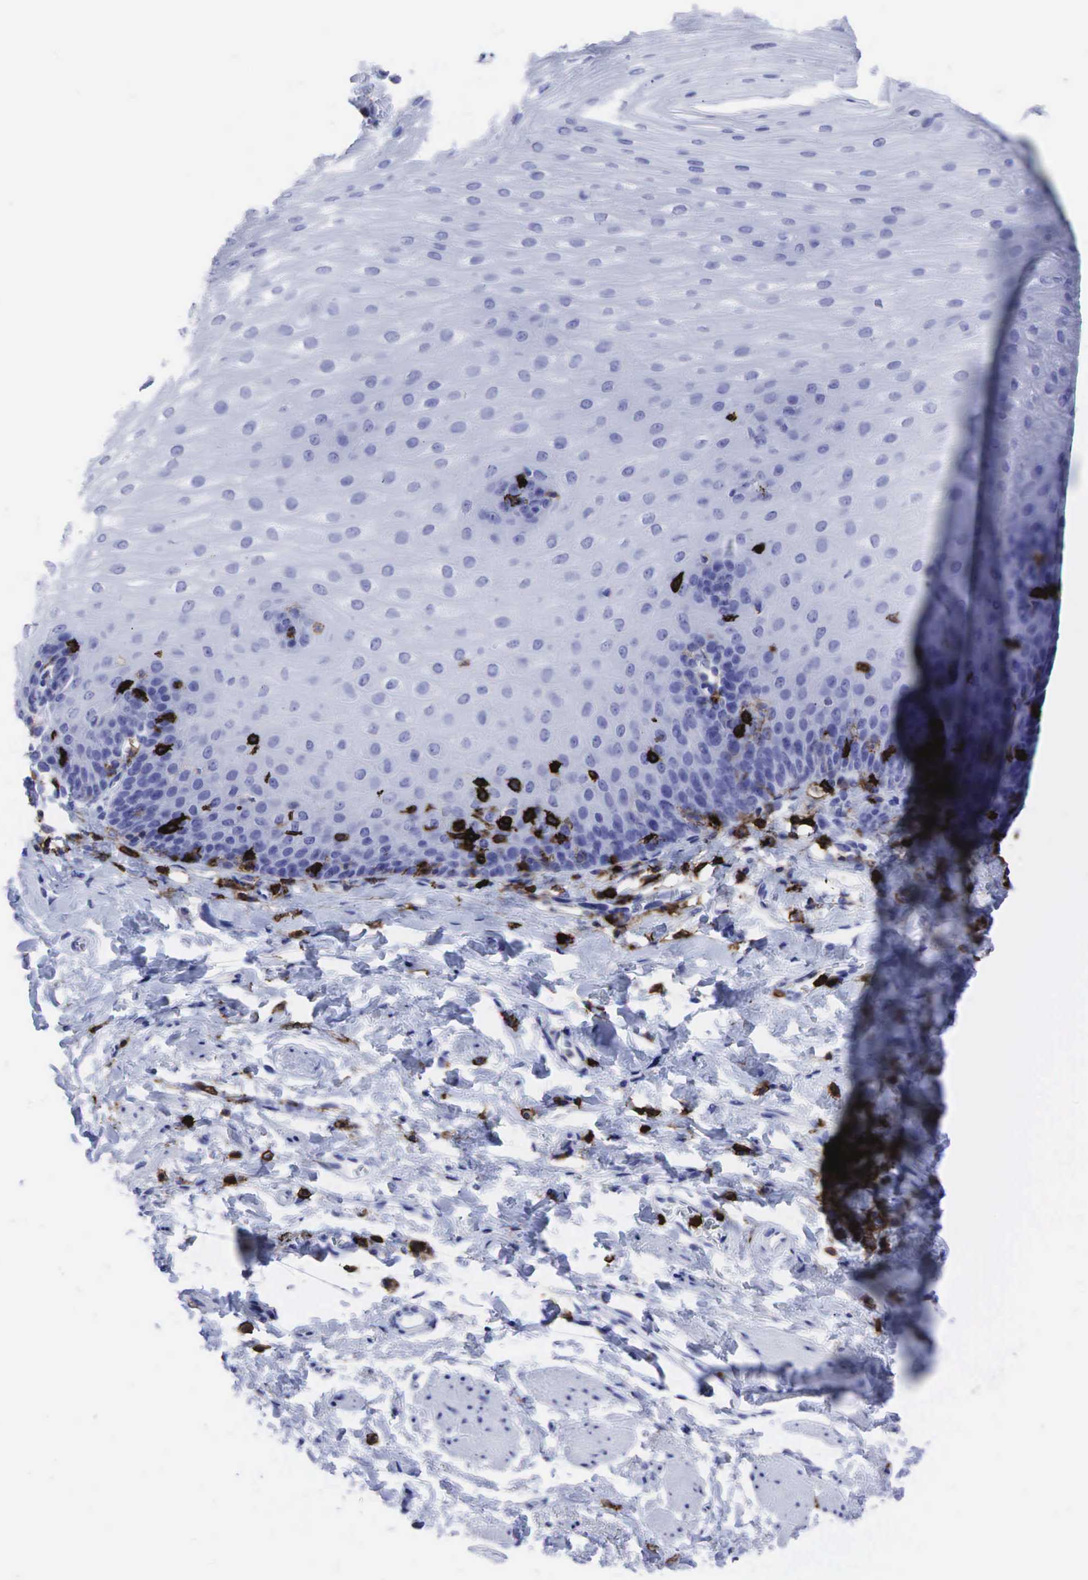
{"staining": {"intensity": "negative", "quantity": "none", "location": "none"}, "tissue": "esophagus", "cell_type": "Squamous epithelial cells", "image_type": "normal", "snomed": [{"axis": "morphology", "description": "Normal tissue, NOS"}, {"axis": "topography", "description": "Esophagus"}], "caption": "Immunohistochemistry (IHC) image of normal esophagus: human esophagus stained with DAB (3,3'-diaminobenzidine) displays no significant protein expression in squamous epithelial cells.", "gene": "PTPRC", "patient": {"sex": "male", "age": 70}}